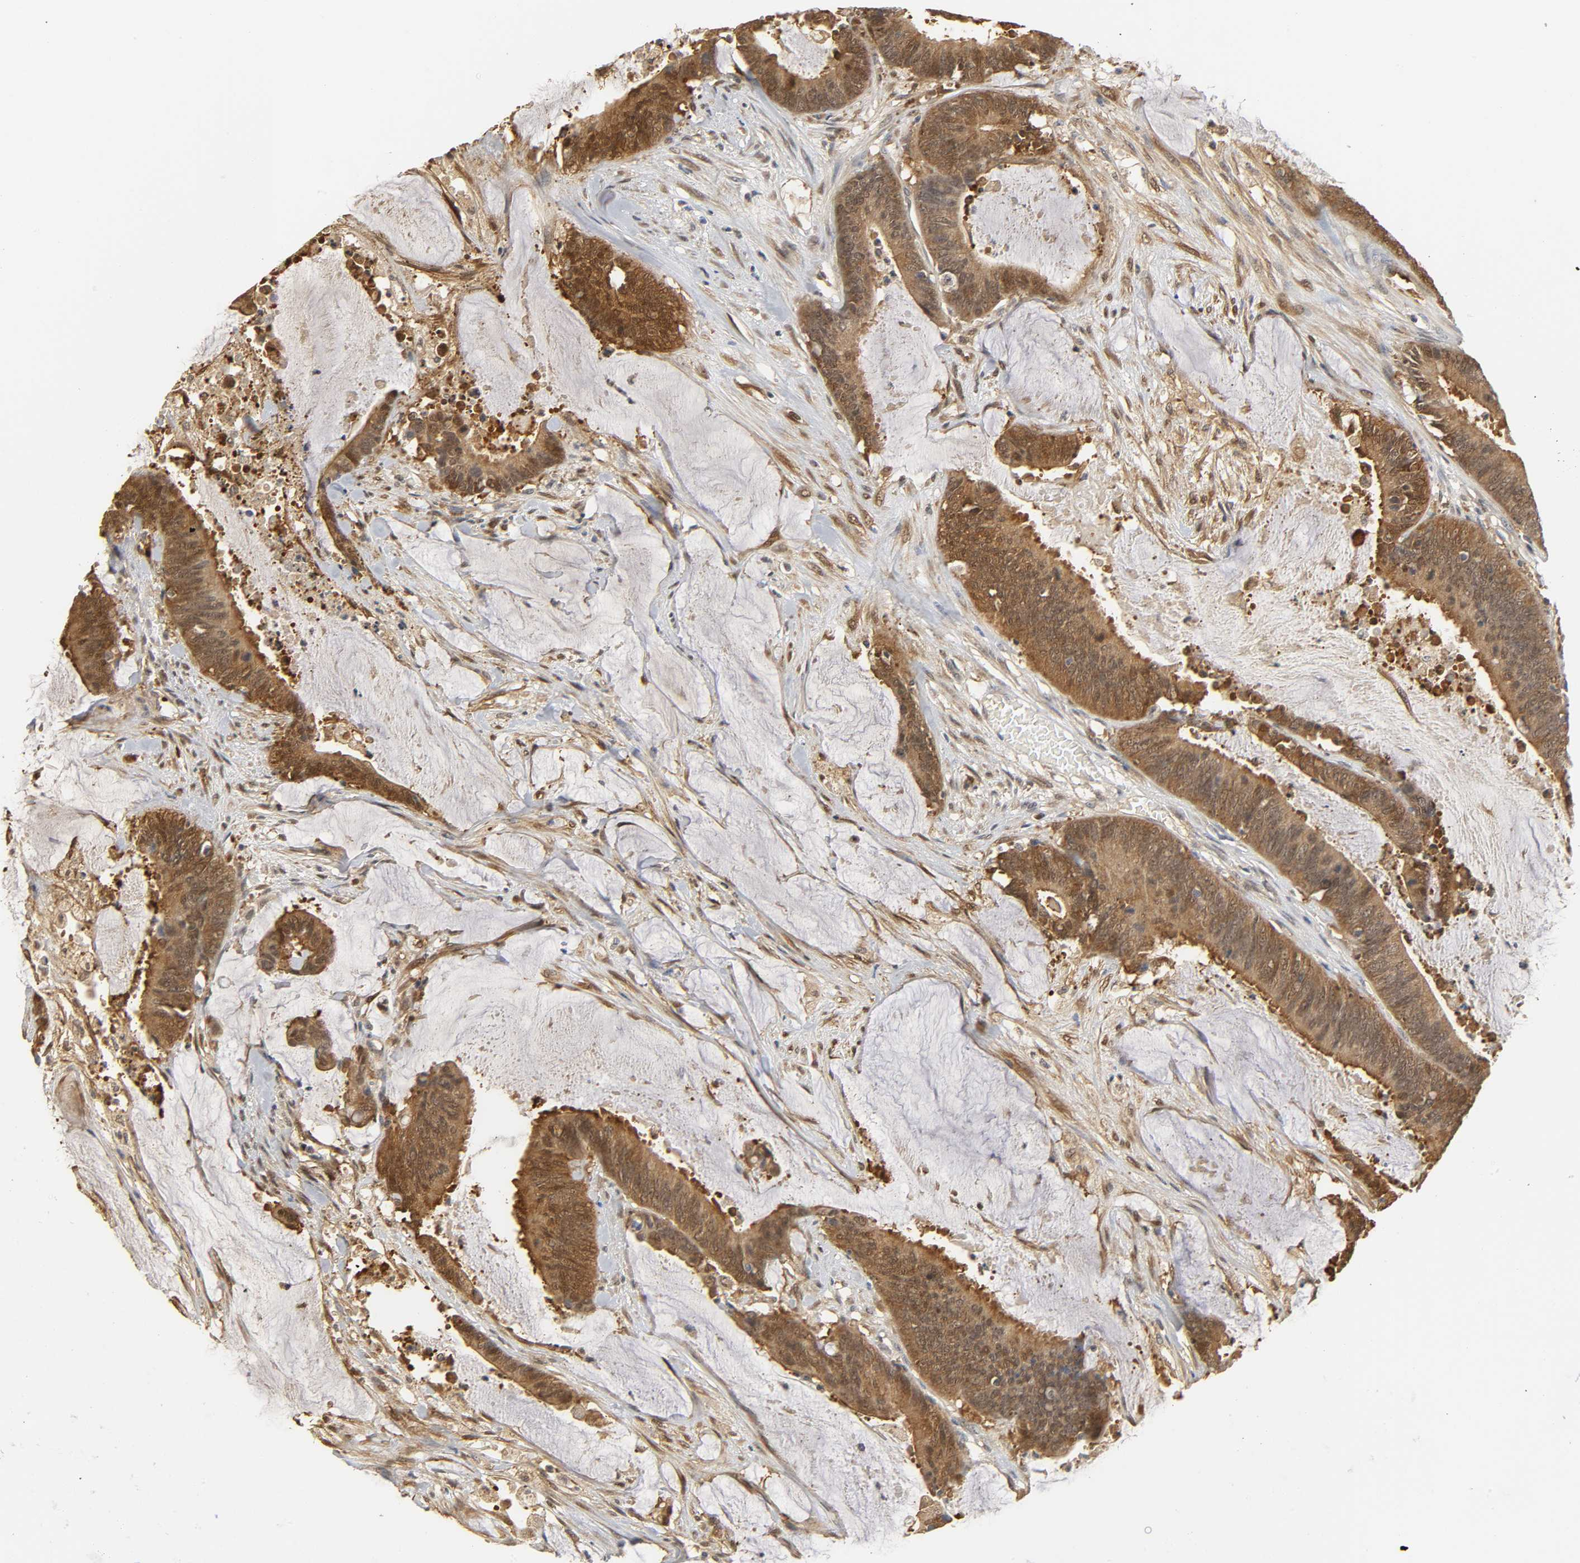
{"staining": {"intensity": "strong", "quantity": ">75%", "location": "cytoplasmic/membranous"}, "tissue": "colorectal cancer", "cell_type": "Tumor cells", "image_type": "cancer", "snomed": [{"axis": "morphology", "description": "Adenocarcinoma, NOS"}, {"axis": "topography", "description": "Rectum"}], "caption": "The immunohistochemical stain highlights strong cytoplasmic/membranous staining in tumor cells of colorectal adenocarcinoma tissue.", "gene": "MIF", "patient": {"sex": "female", "age": 66}}